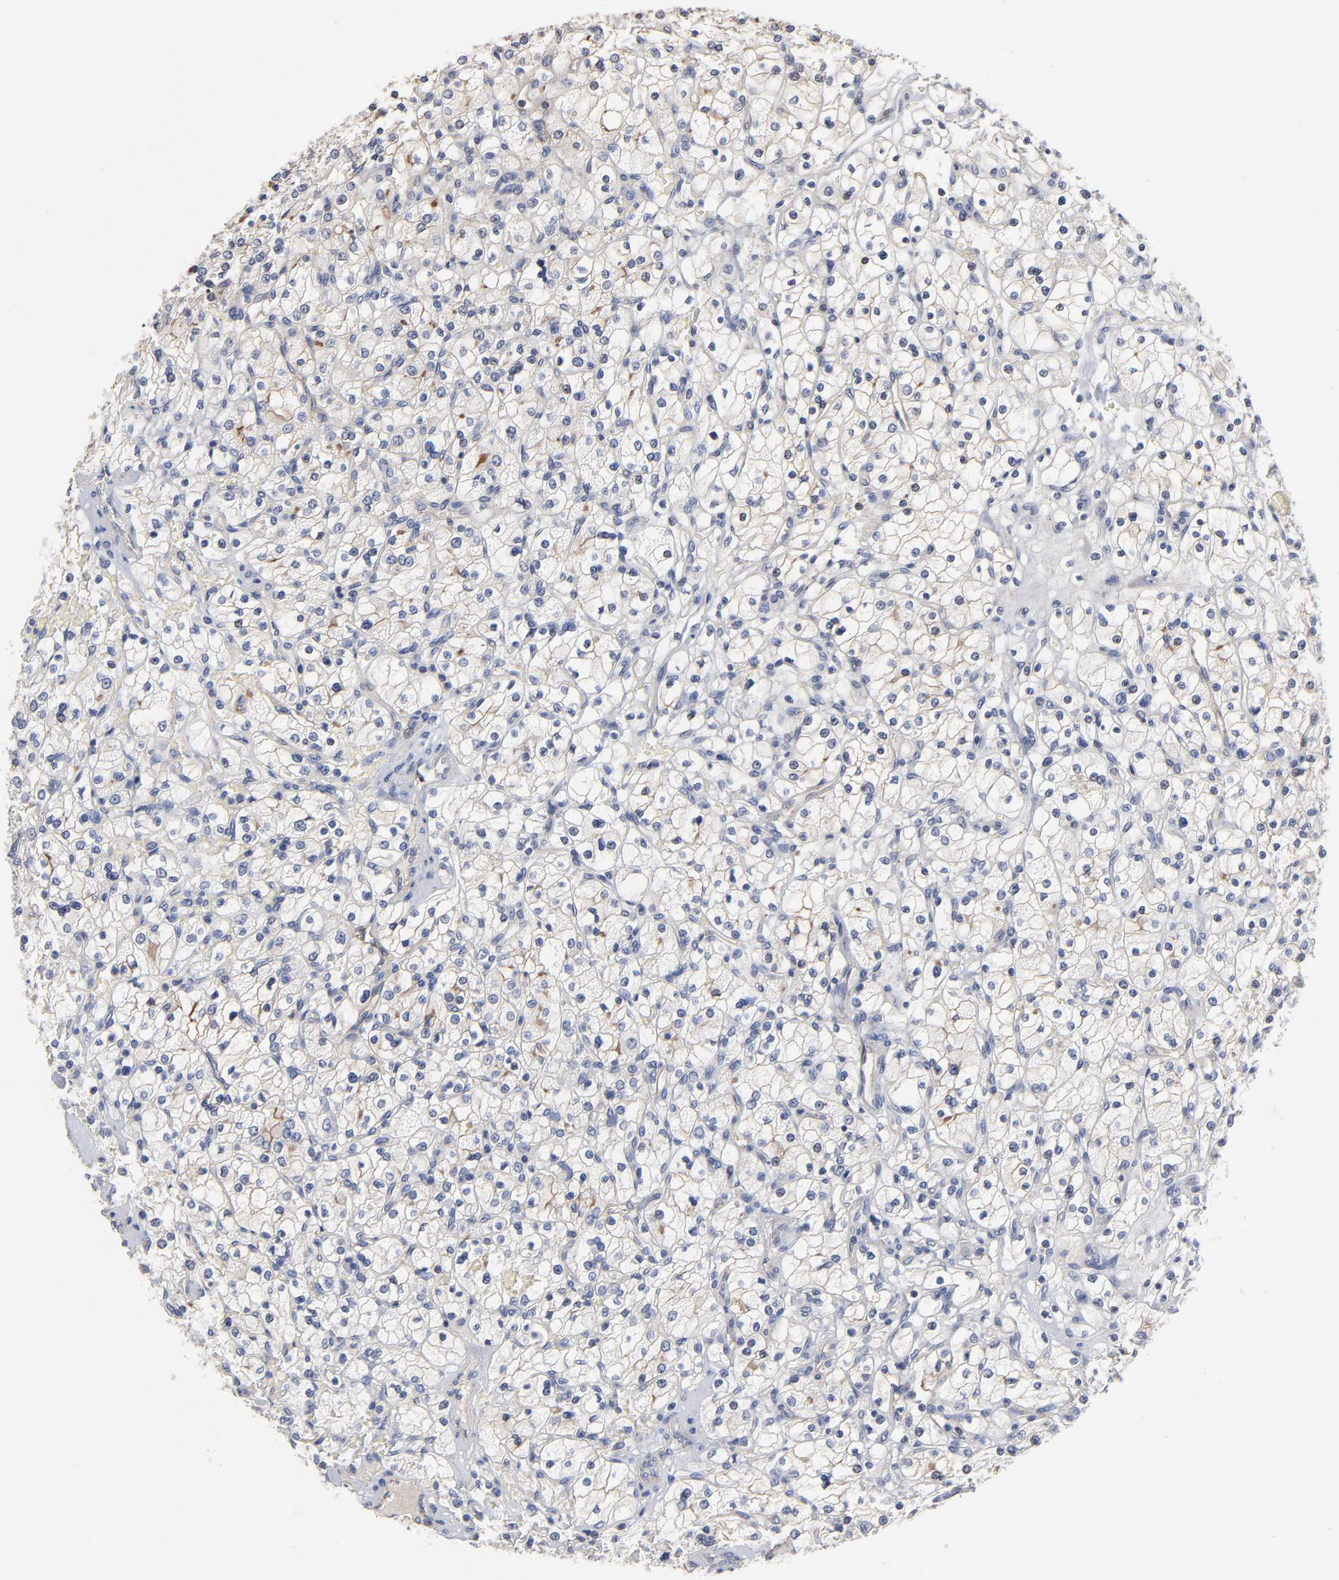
{"staining": {"intensity": "weak", "quantity": "<25%", "location": "cytoplasmic/membranous"}, "tissue": "renal cancer", "cell_type": "Tumor cells", "image_type": "cancer", "snomed": [{"axis": "morphology", "description": "Adenocarcinoma, NOS"}, {"axis": "topography", "description": "Kidney"}], "caption": "A histopathology image of human renal cancer is negative for staining in tumor cells.", "gene": "PDLIM2", "patient": {"sex": "female", "age": 83}}